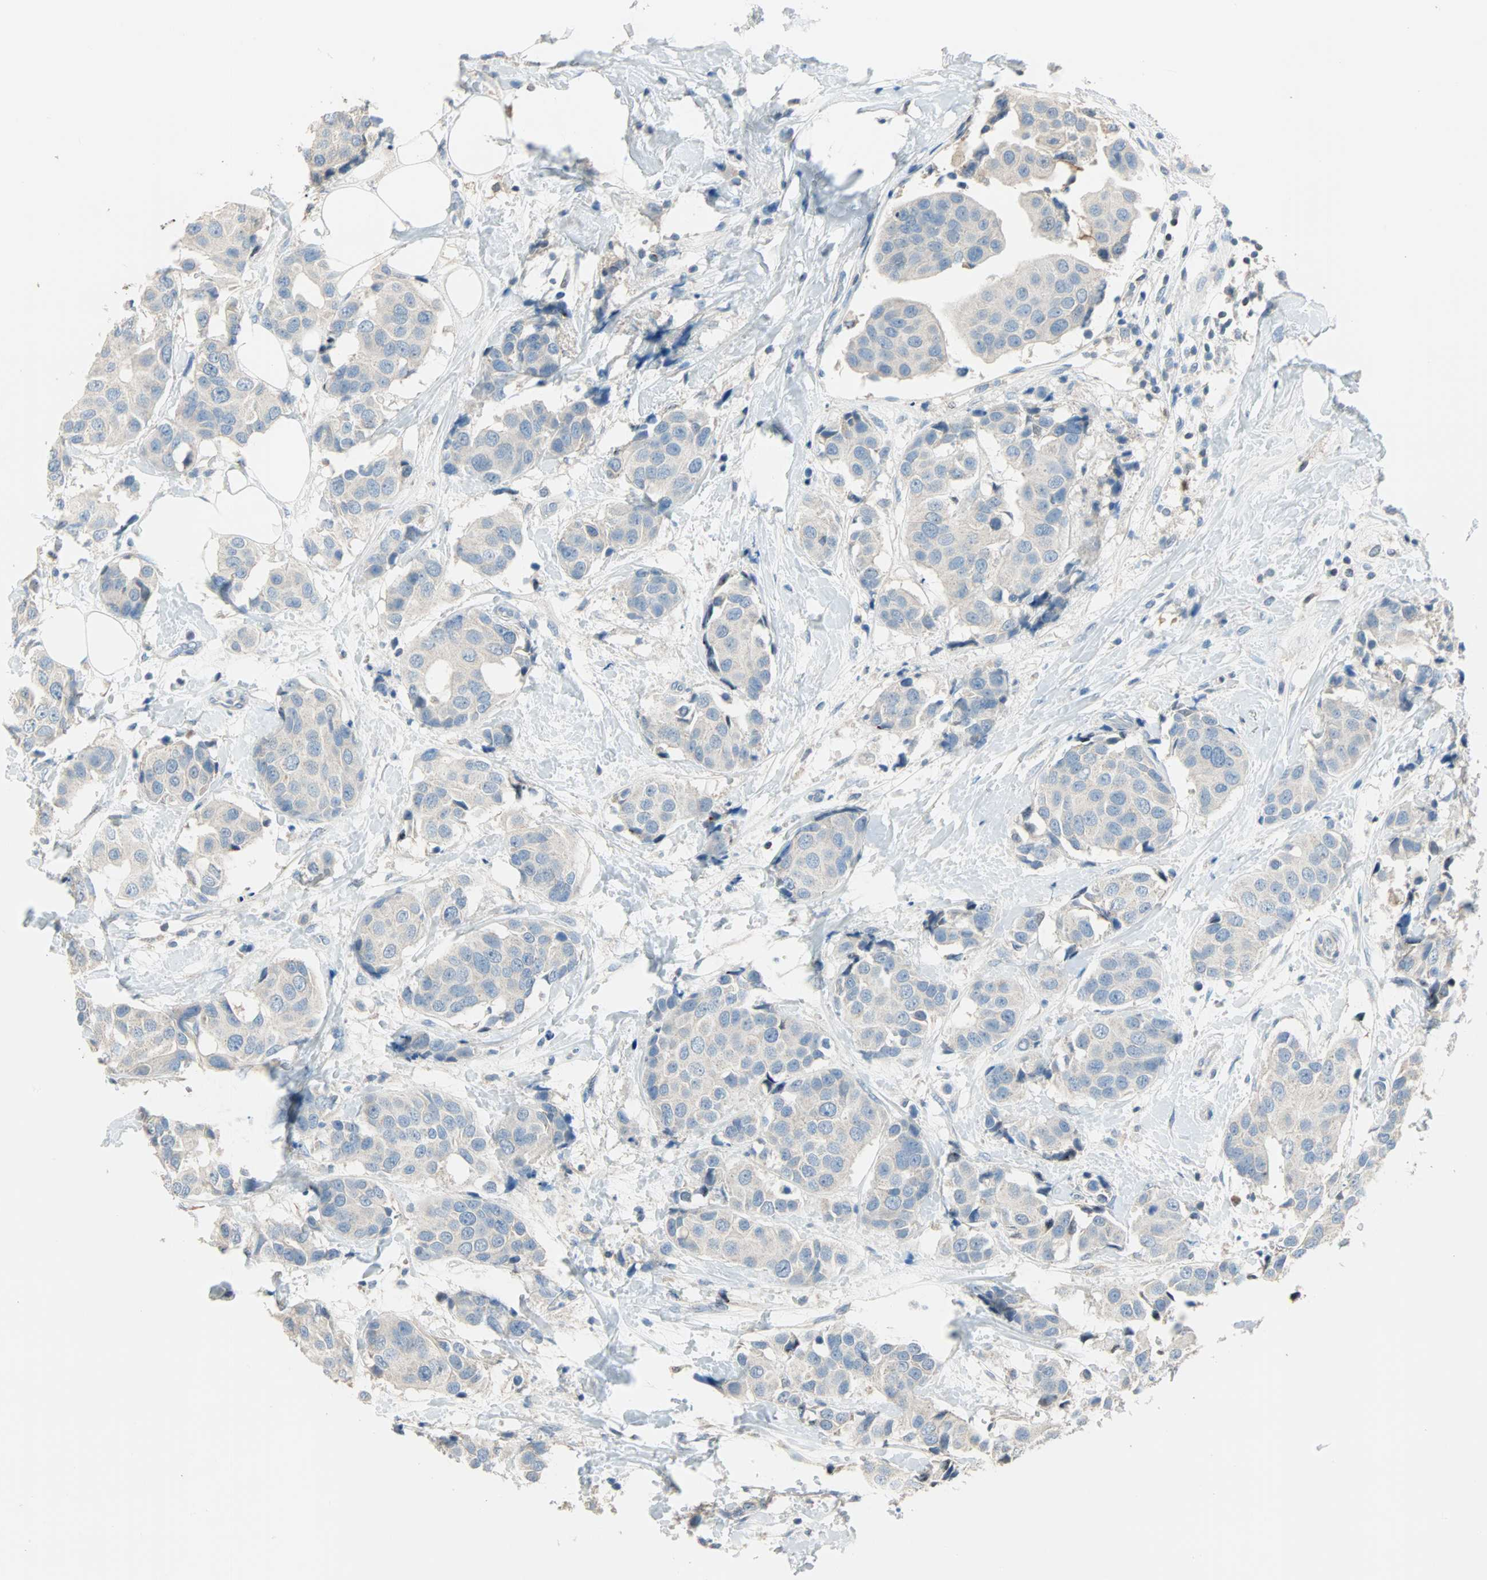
{"staining": {"intensity": "negative", "quantity": "none", "location": "none"}, "tissue": "breast cancer", "cell_type": "Tumor cells", "image_type": "cancer", "snomed": [{"axis": "morphology", "description": "Normal tissue, NOS"}, {"axis": "morphology", "description": "Duct carcinoma"}, {"axis": "topography", "description": "Breast"}], "caption": "This is a histopathology image of immunohistochemistry staining of invasive ductal carcinoma (breast), which shows no staining in tumor cells.", "gene": "ACVRL1", "patient": {"sex": "female", "age": 39}}